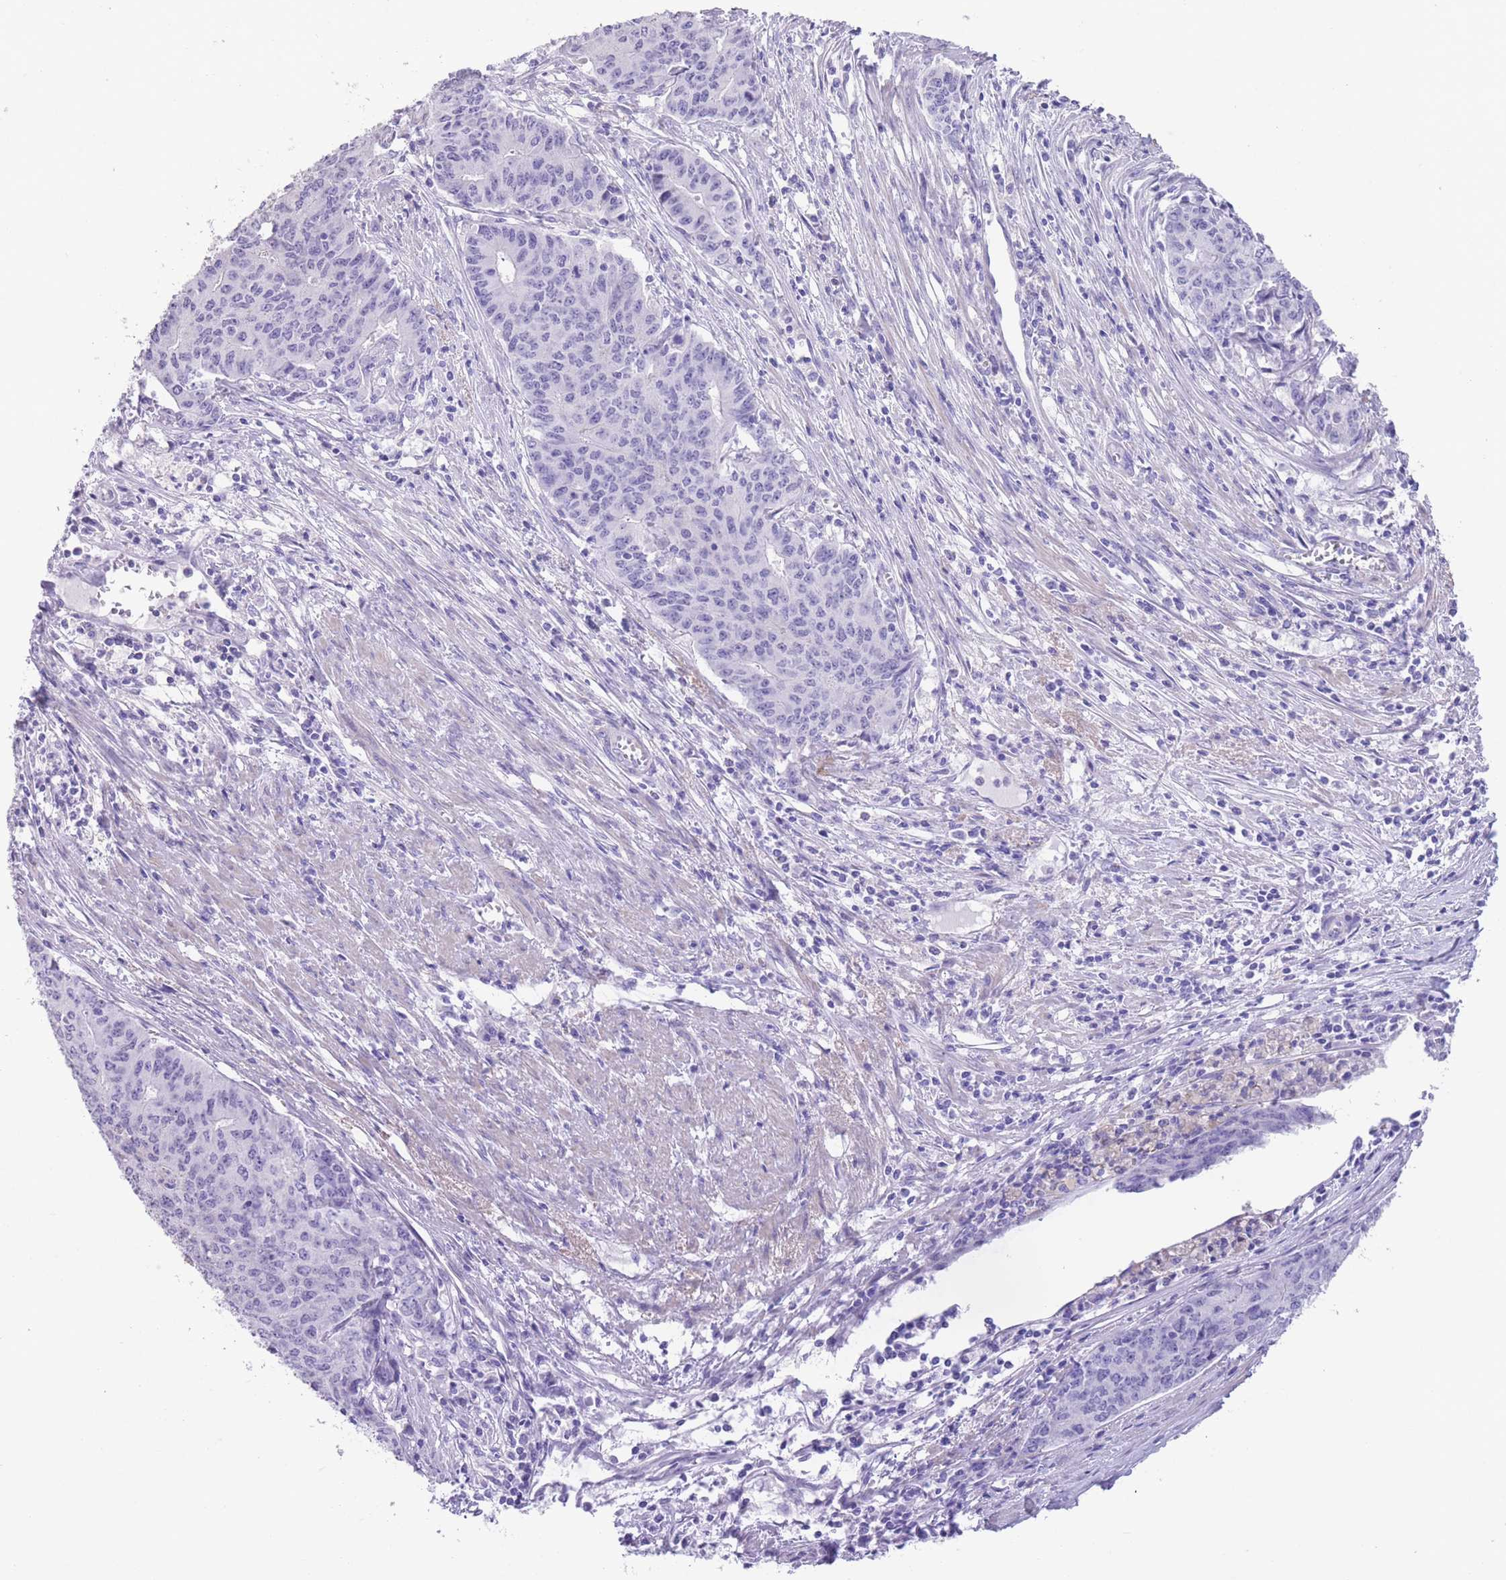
{"staining": {"intensity": "negative", "quantity": "none", "location": "none"}, "tissue": "endometrial cancer", "cell_type": "Tumor cells", "image_type": "cancer", "snomed": [{"axis": "morphology", "description": "Adenocarcinoma, NOS"}, {"axis": "topography", "description": "Endometrium"}], "caption": "This photomicrograph is of endometrial adenocarcinoma stained with IHC to label a protein in brown with the nuclei are counter-stained blue. There is no staining in tumor cells.", "gene": "RAI2", "patient": {"sex": "female", "age": 59}}